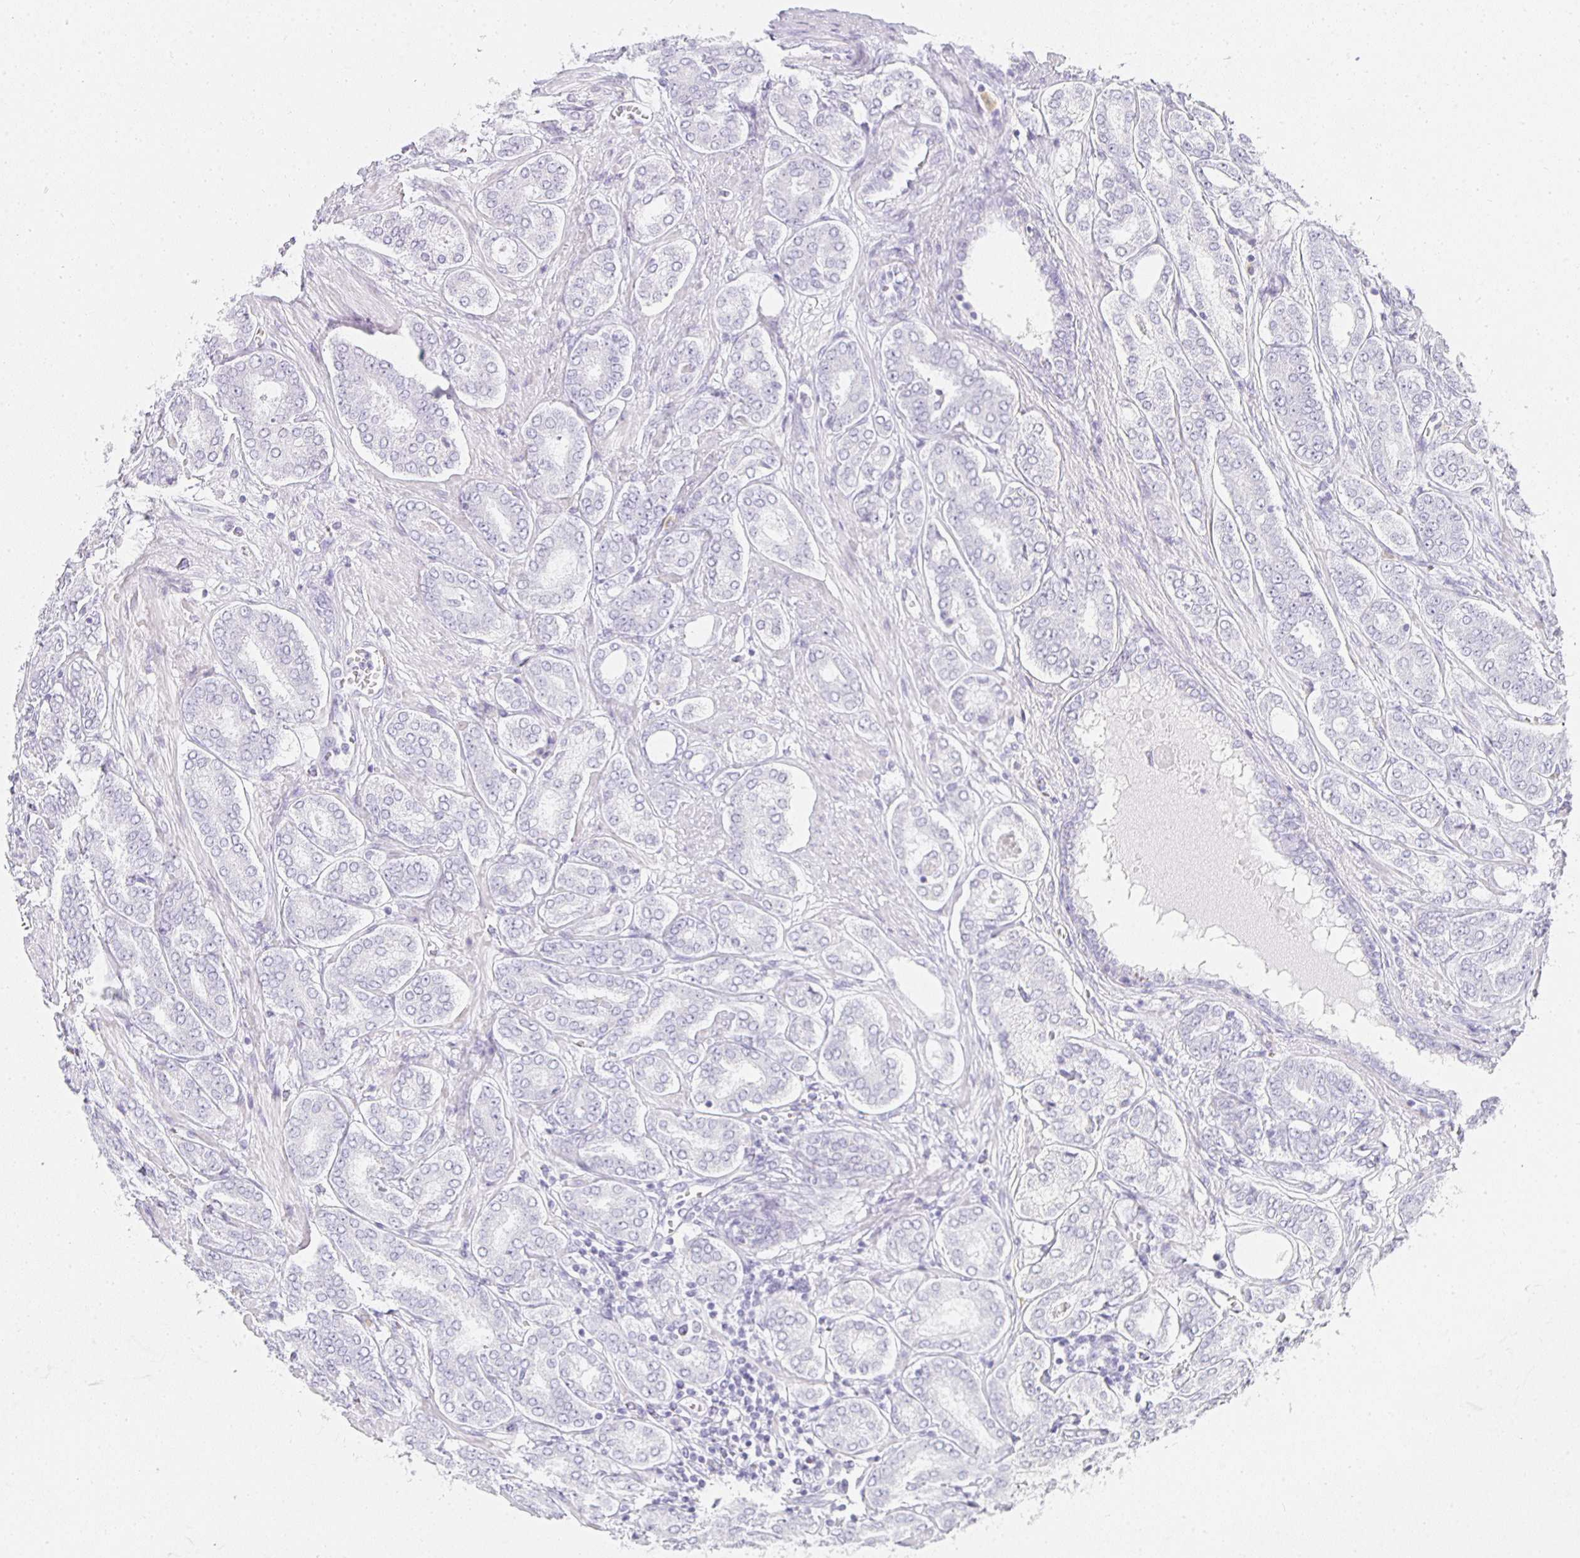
{"staining": {"intensity": "negative", "quantity": "none", "location": "none"}, "tissue": "prostate cancer", "cell_type": "Tumor cells", "image_type": "cancer", "snomed": [{"axis": "morphology", "description": "Adenocarcinoma, High grade"}, {"axis": "topography", "description": "Prostate"}], "caption": "The immunohistochemistry histopathology image has no significant expression in tumor cells of adenocarcinoma (high-grade) (prostate) tissue.", "gene": "TPSD1", "patient": {"sex": "male", "age": 72}}